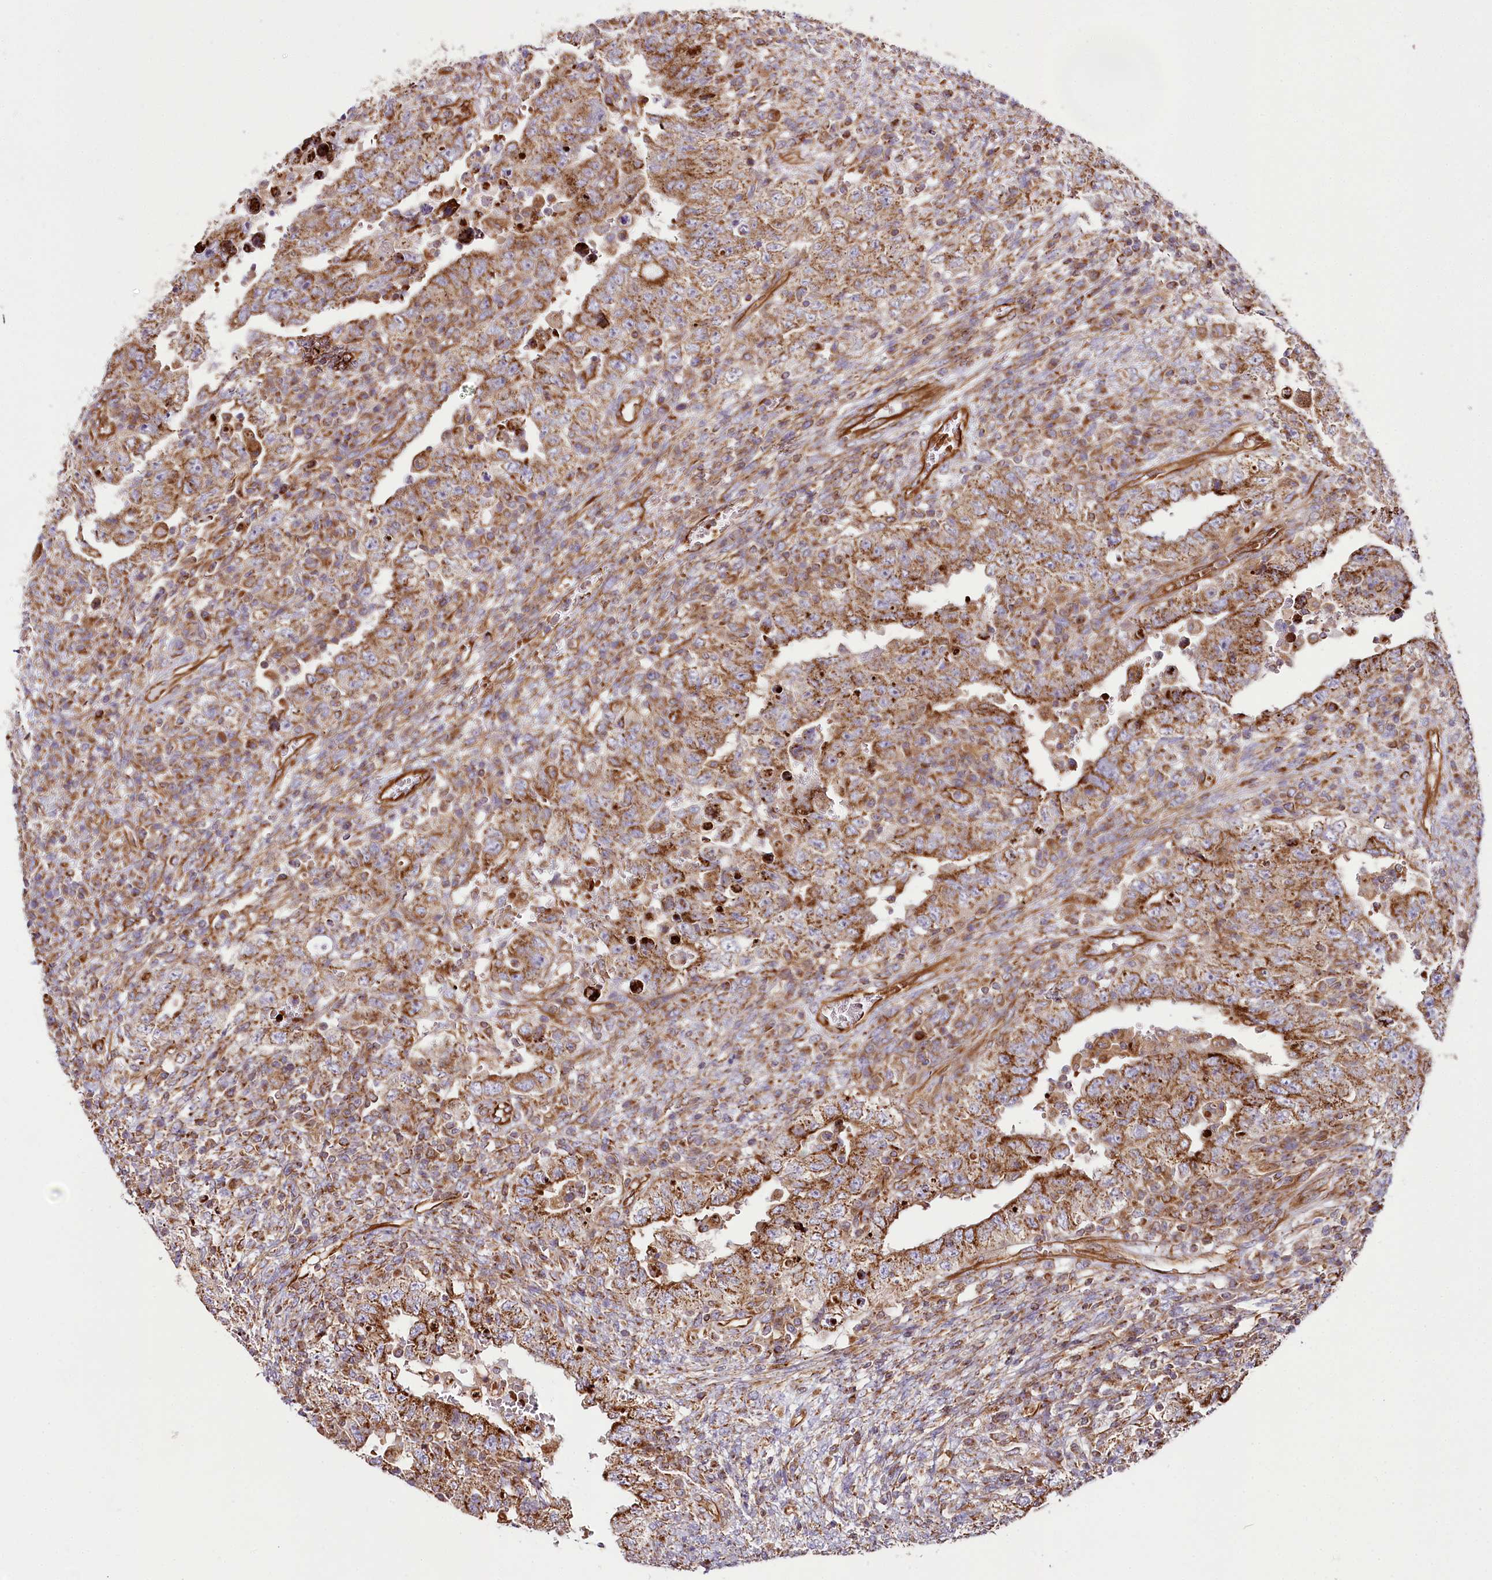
{"staining": {"intensity": "moderate", "quantity": ">75%", "location": "cytoplasmic/membranous"}, "tissue": "testis cancer", "cell_type": "Tumor cells", "image_type": "cancer", "snomed": [{"axis": "morphology", "description": "Carcinoma, Embryonal, NOS"}, {"axis": "topography", "description": "Testis"}], "caption": "Brown immunohistochemical staining in human testis cancer displays moderate cytoplasmic/membranous positivity in about >75% of tumor cells.", "gene": "THUMPD3", "patient": {"sex": "male", "age": 26}}